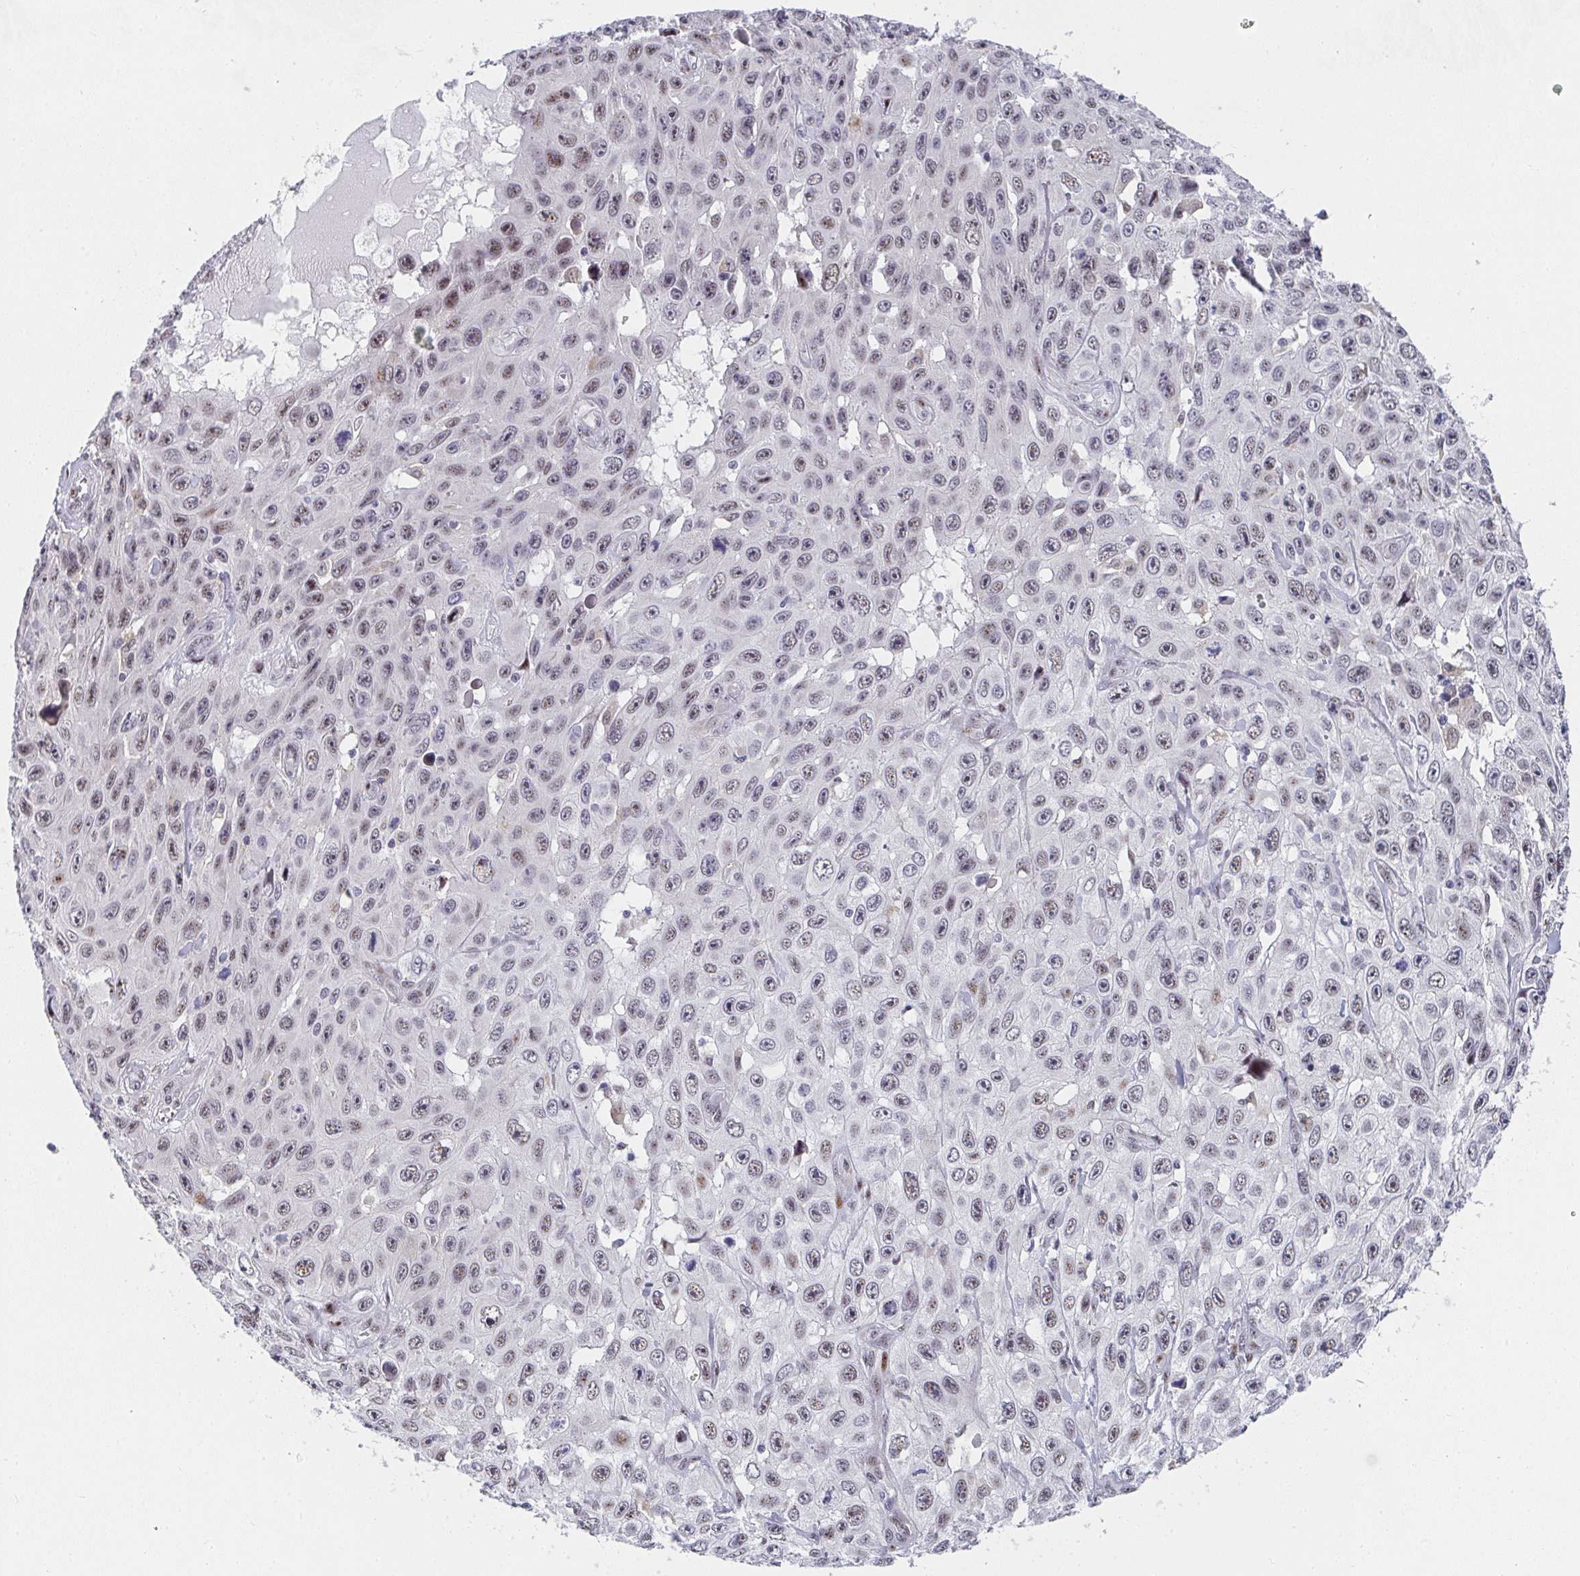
{"staining": {"intensity": "weak", "quantity": ">75%", "location": "nuclear"}, "tissue": "skin cancer", "cell_type": "Tumor cells", "image_type": "cancer", "snomed": [{"axis": "morphology", "description": "Squamous cell carcinoma, NOS"}, {"axis": "topography", "description": "Skin"}], "caption": "An IHC micrograph of neoplastic tissue is shown. Protein staining in brown highlights weak nuclear positivity in skin cancer within tumor cells.", "gene": "ZIC3", "patient": {"sex": "male", "age": 82}}